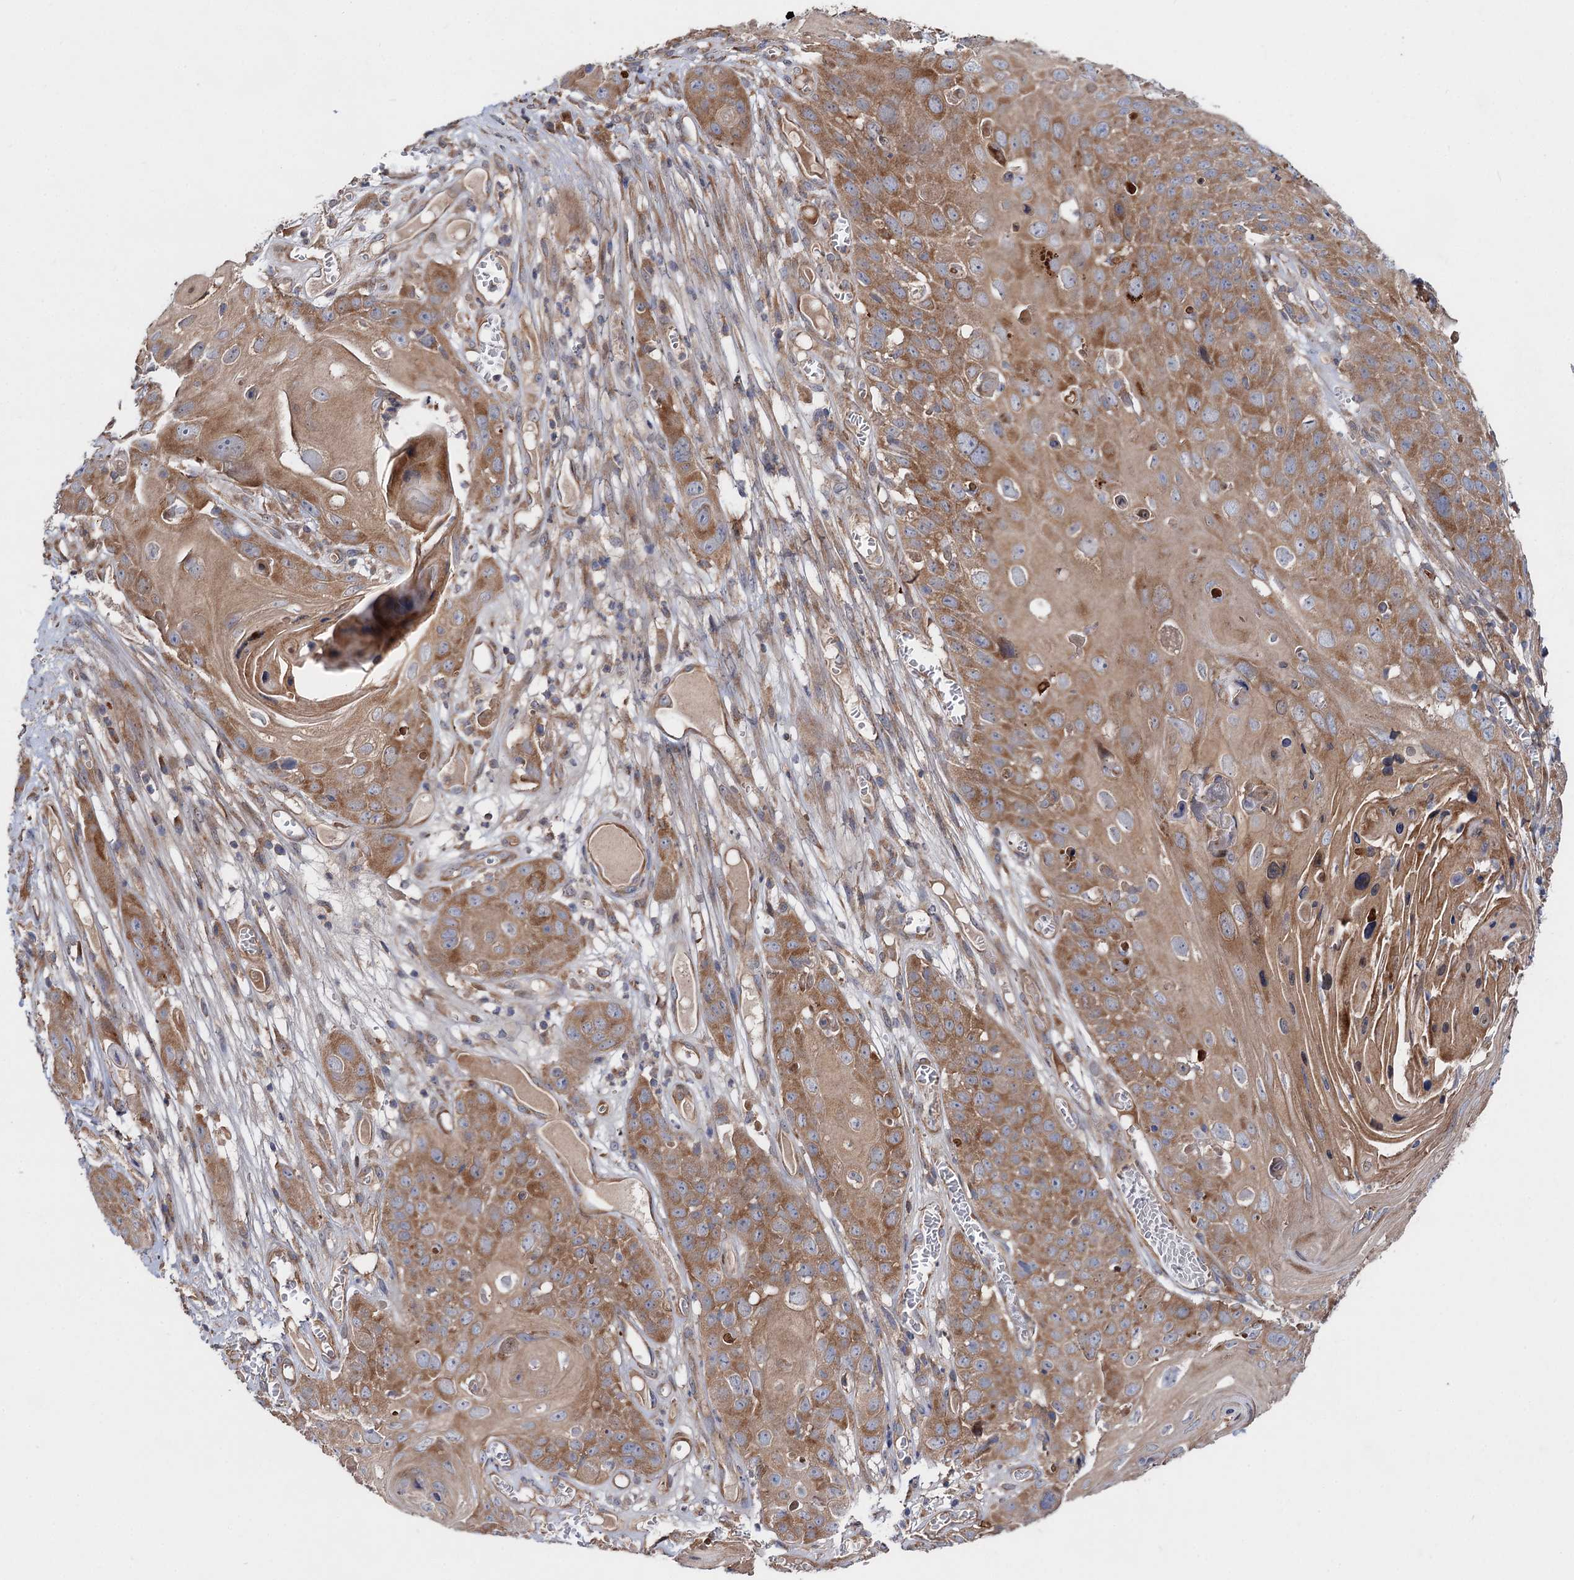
{"staining": {"intensity": "moderate", "quantity": ">75%", "location": "cytoplasmic/membranous"}, "tissue": "skin cancer", "cell_type": "Tumor cells", "image_type": "cancer", "snomed": [{"axis": "morphology", "description": "Squamous cell carcinoma, NOS"}, {"axis": "topography", "description": "Skin"}], "caption": "Tumor cells reveal medium levels of moderate cytoplasmic/membranous positivity in approximately >75% of cells in human skin squamous cell carcinoma.", "gene": "NAA25", "patient": {"sex": "male", "age": 55}}